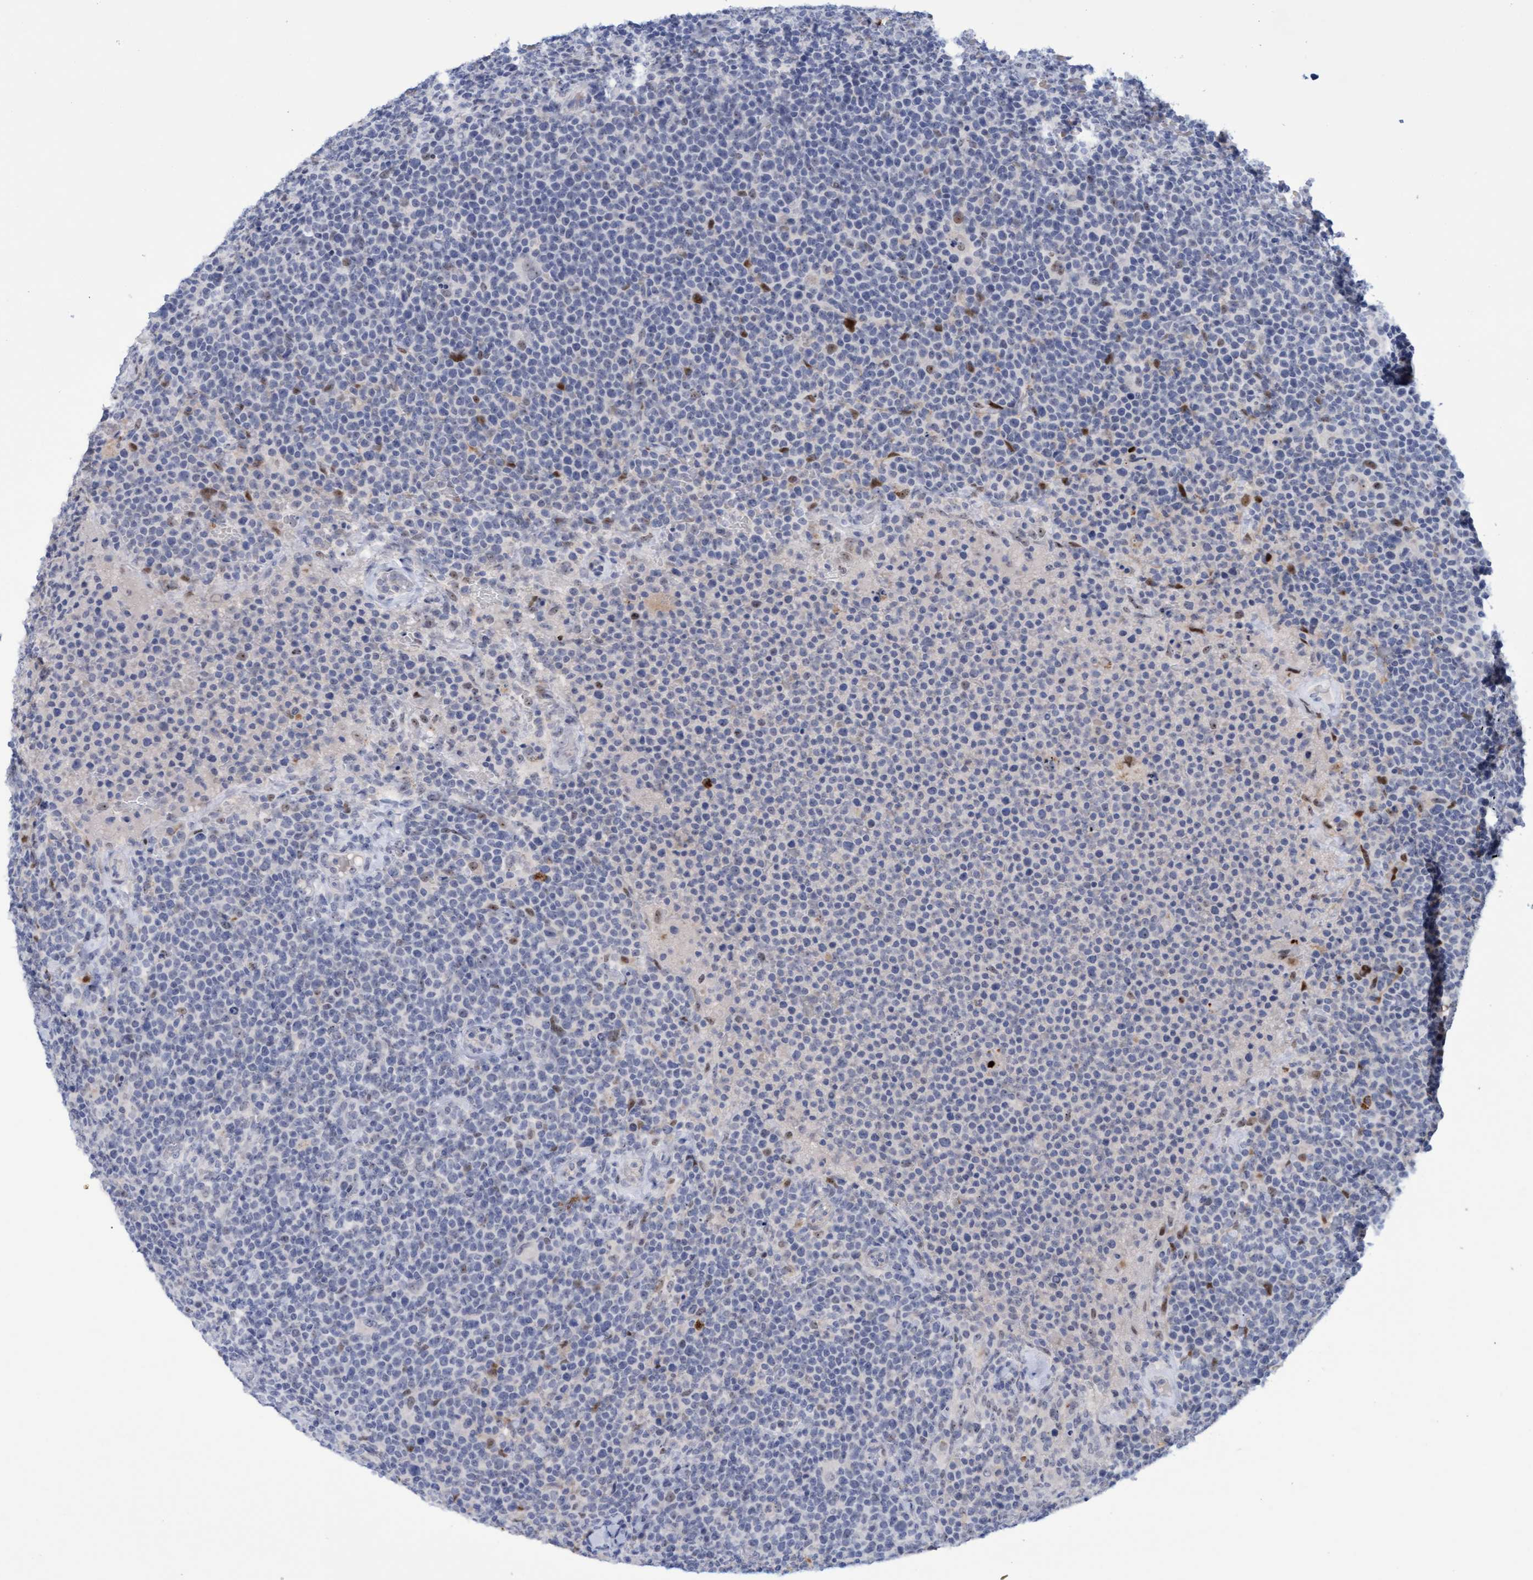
{"staining": {"intensity": "negative", "quantity": "none", "location": "none"}, "tissue": "lymphoma", "cell_type": "Tumor cells", "image_type": "cancer", "snomed": [{"axis": "morphology", "description": "Malignant lymphoma, non-Hodgkin's type, High grade"}, {"axis": "topography", "description": "Lymph node"}], "caption": "The photomicrograph demonstrates no significant expression in tumor cells of lymphoma.", "gene": "PINX1", "patient": {"sex": "male", "age": 61}}